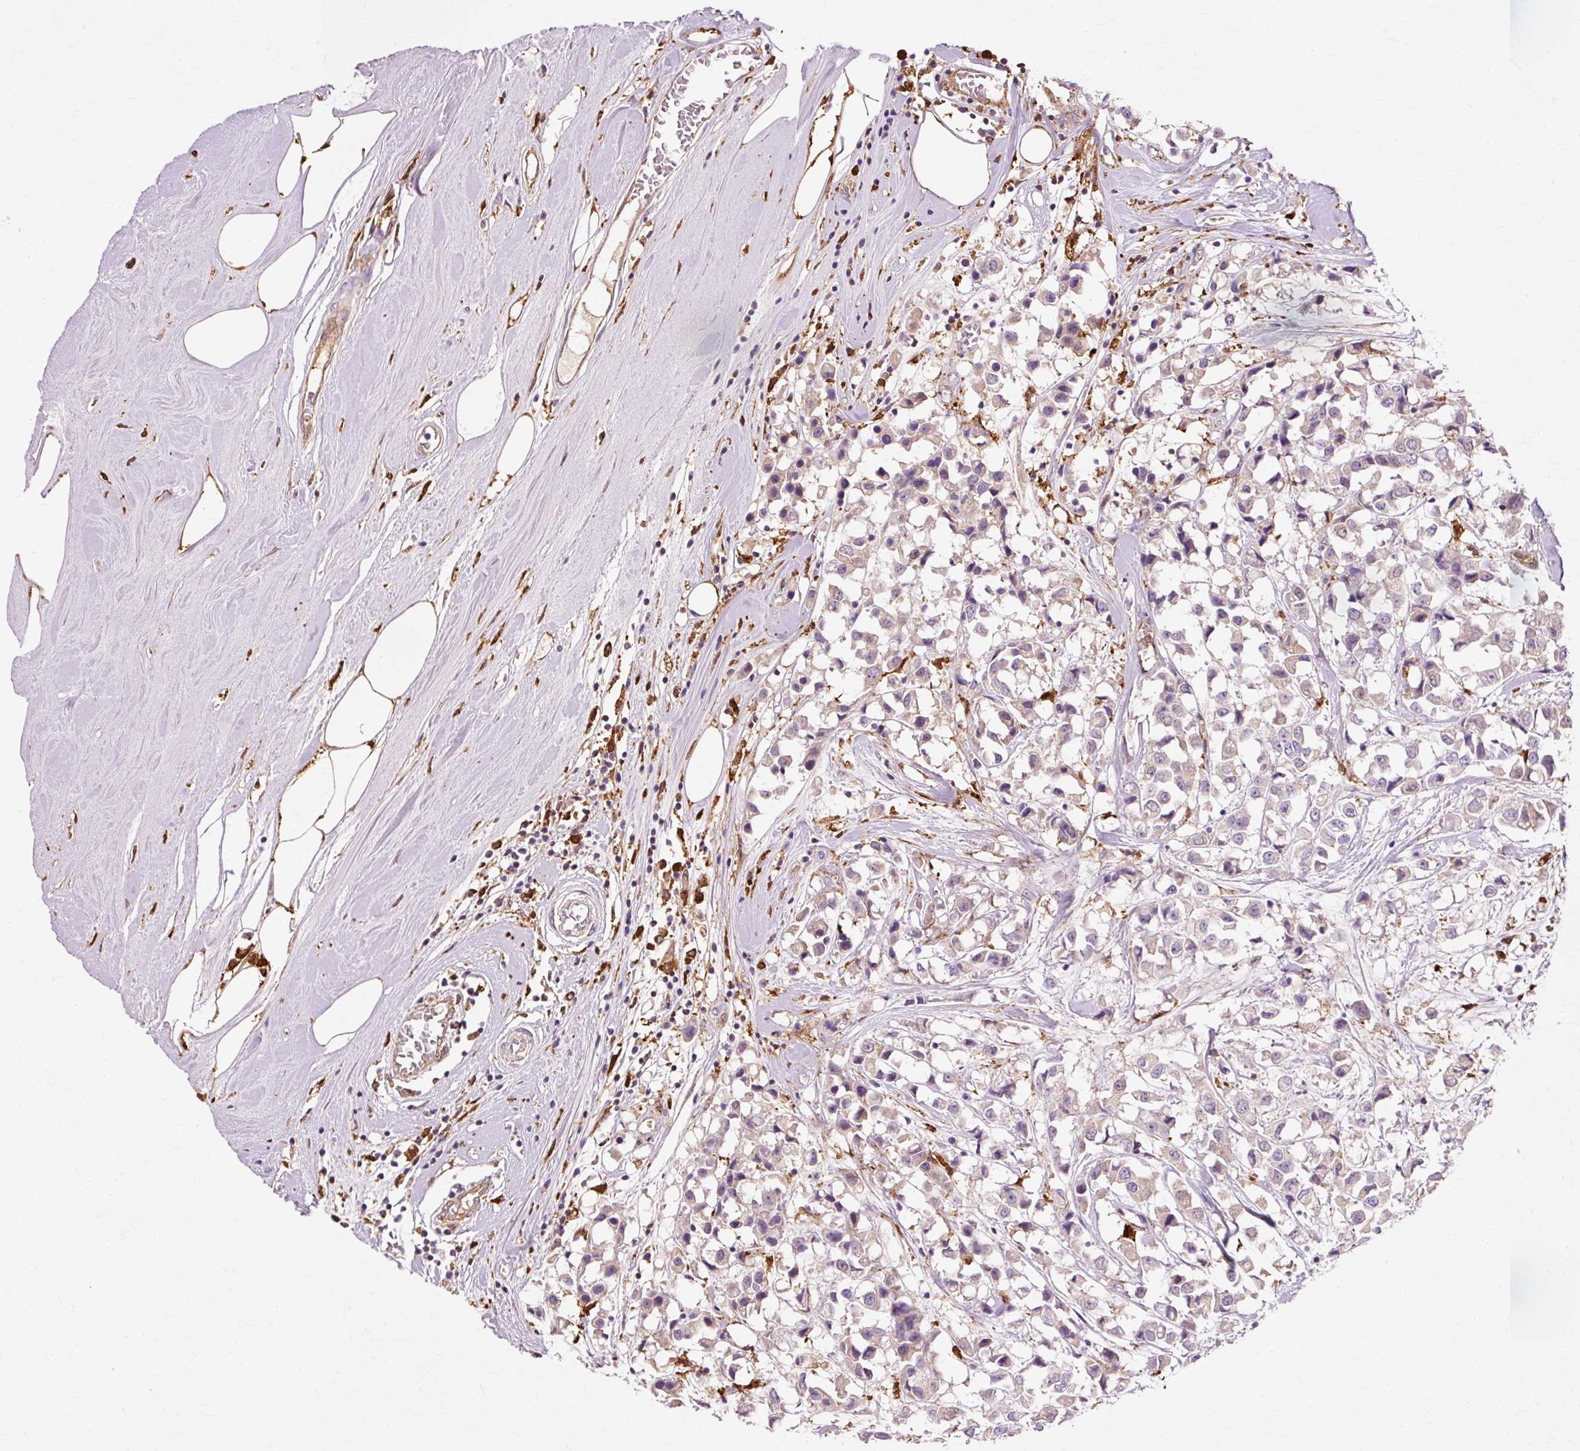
{"staining": {"intensity": "weak", "quantity": "<25%", "location": "cytoplasmic/membranous"}, "tissue": "breast cancer", "cell_type": "Tumor cells", "image_type": "cancer", "snomed": [{"axis": "morphology", "description": "Duct carcinoma"}, {"axis": "topography", "description": "Breast"}], "caption": "This is an IHC image of breast cancer (invasive ductal carcinoma). There is no expression in tumor cells.", "gene": "GPX1", "patient": {"sex": "female", "age": 61}}